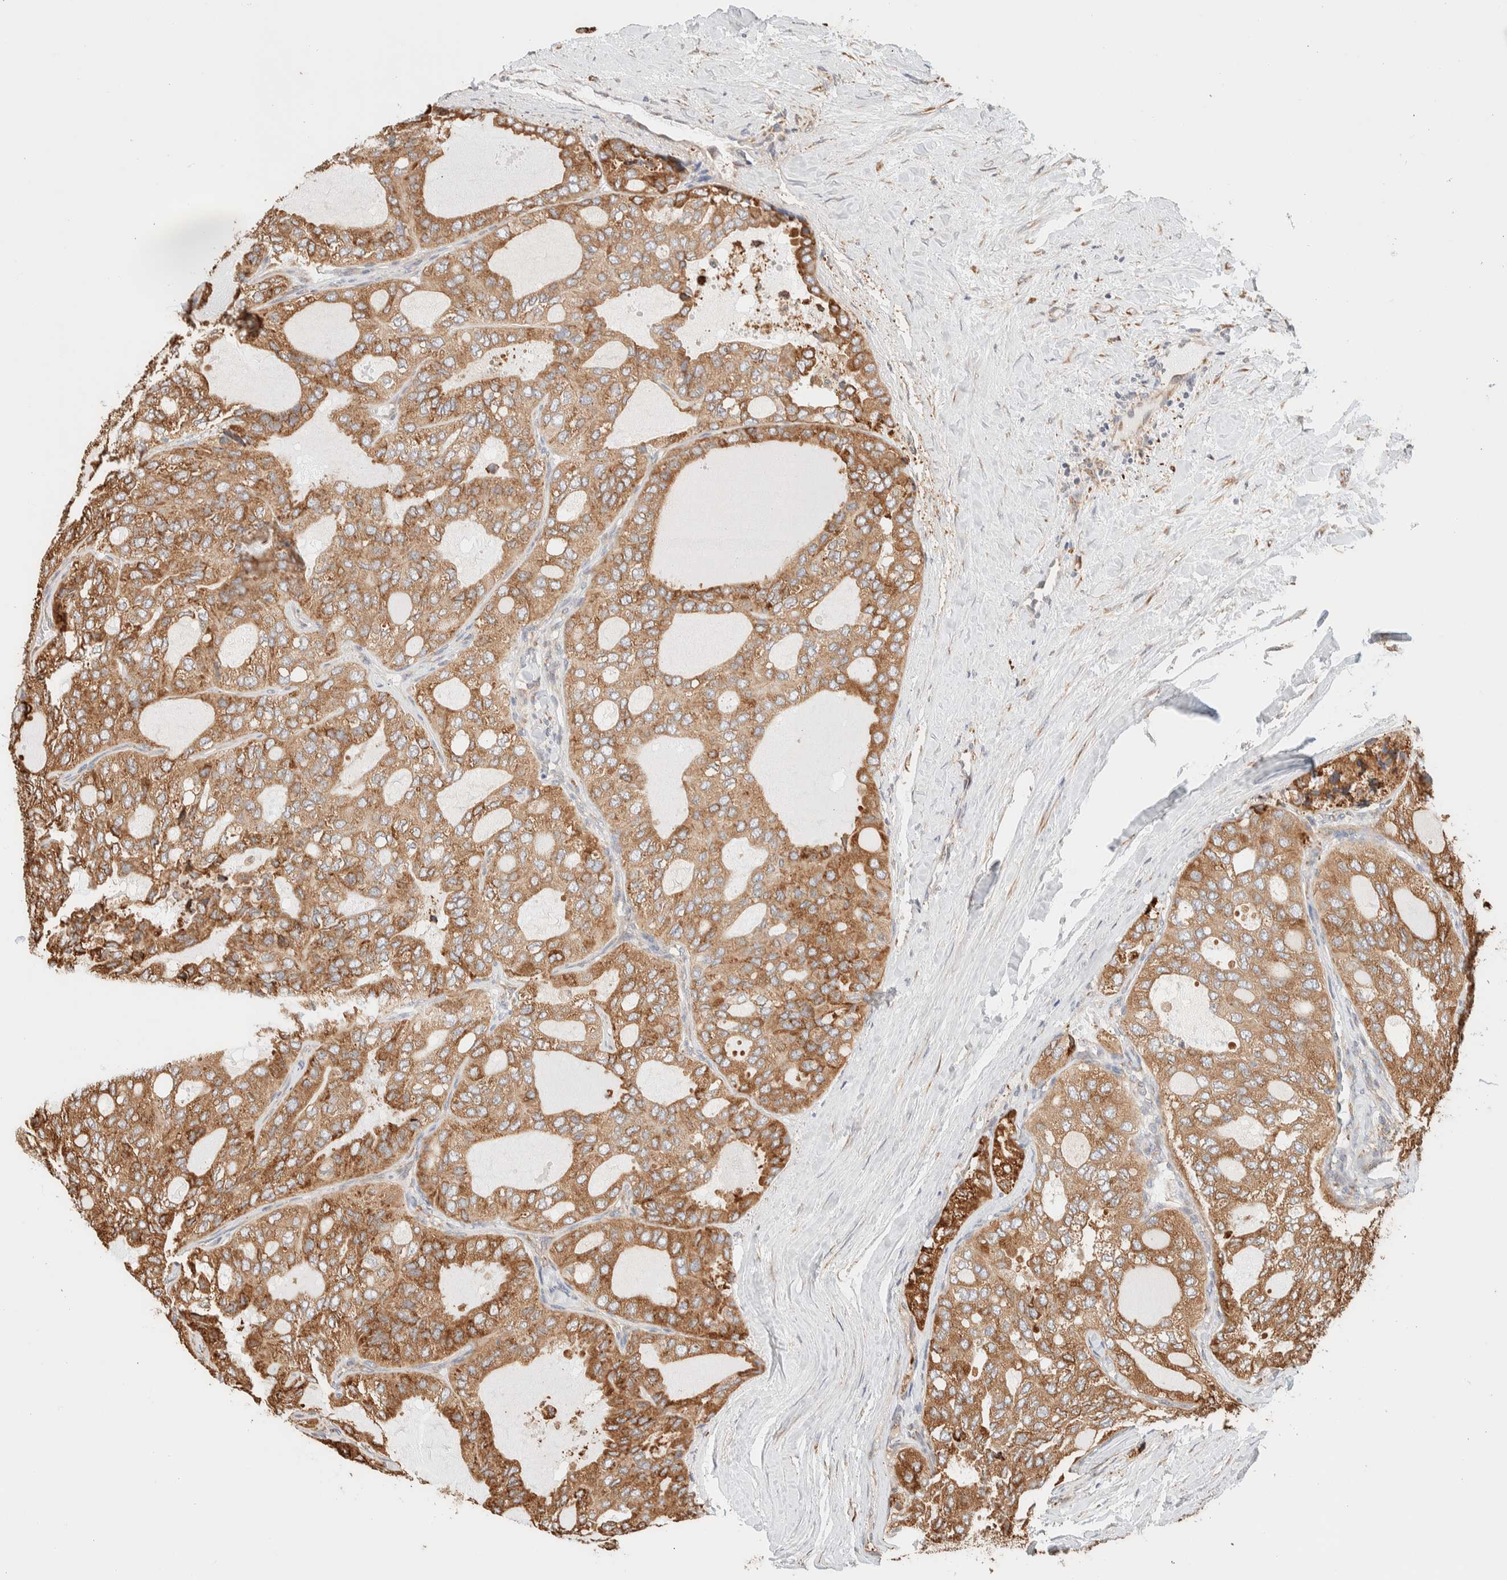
{"staining": {"intensity": "moderate", "quantity": ">75%", "location": "cytoplasmic/membranous"}, "tissue": "thyroid cancer", "cell_type": "Tumor cells", "image_type": "cancer", "snomed": [{"axis": "morphology", "description": "Follicular adenoma carcinoma, NOS"}, {"axis": "topography", "description": "Thyroid gland"}], "caption": "Tumor cells reveal medium levels of moderate cytoplasmic/membranous expression in approximately >75% of cells in thyroid cancer.", "gene": "INTS1", "patient": {"sex": "male", "age": 75}}